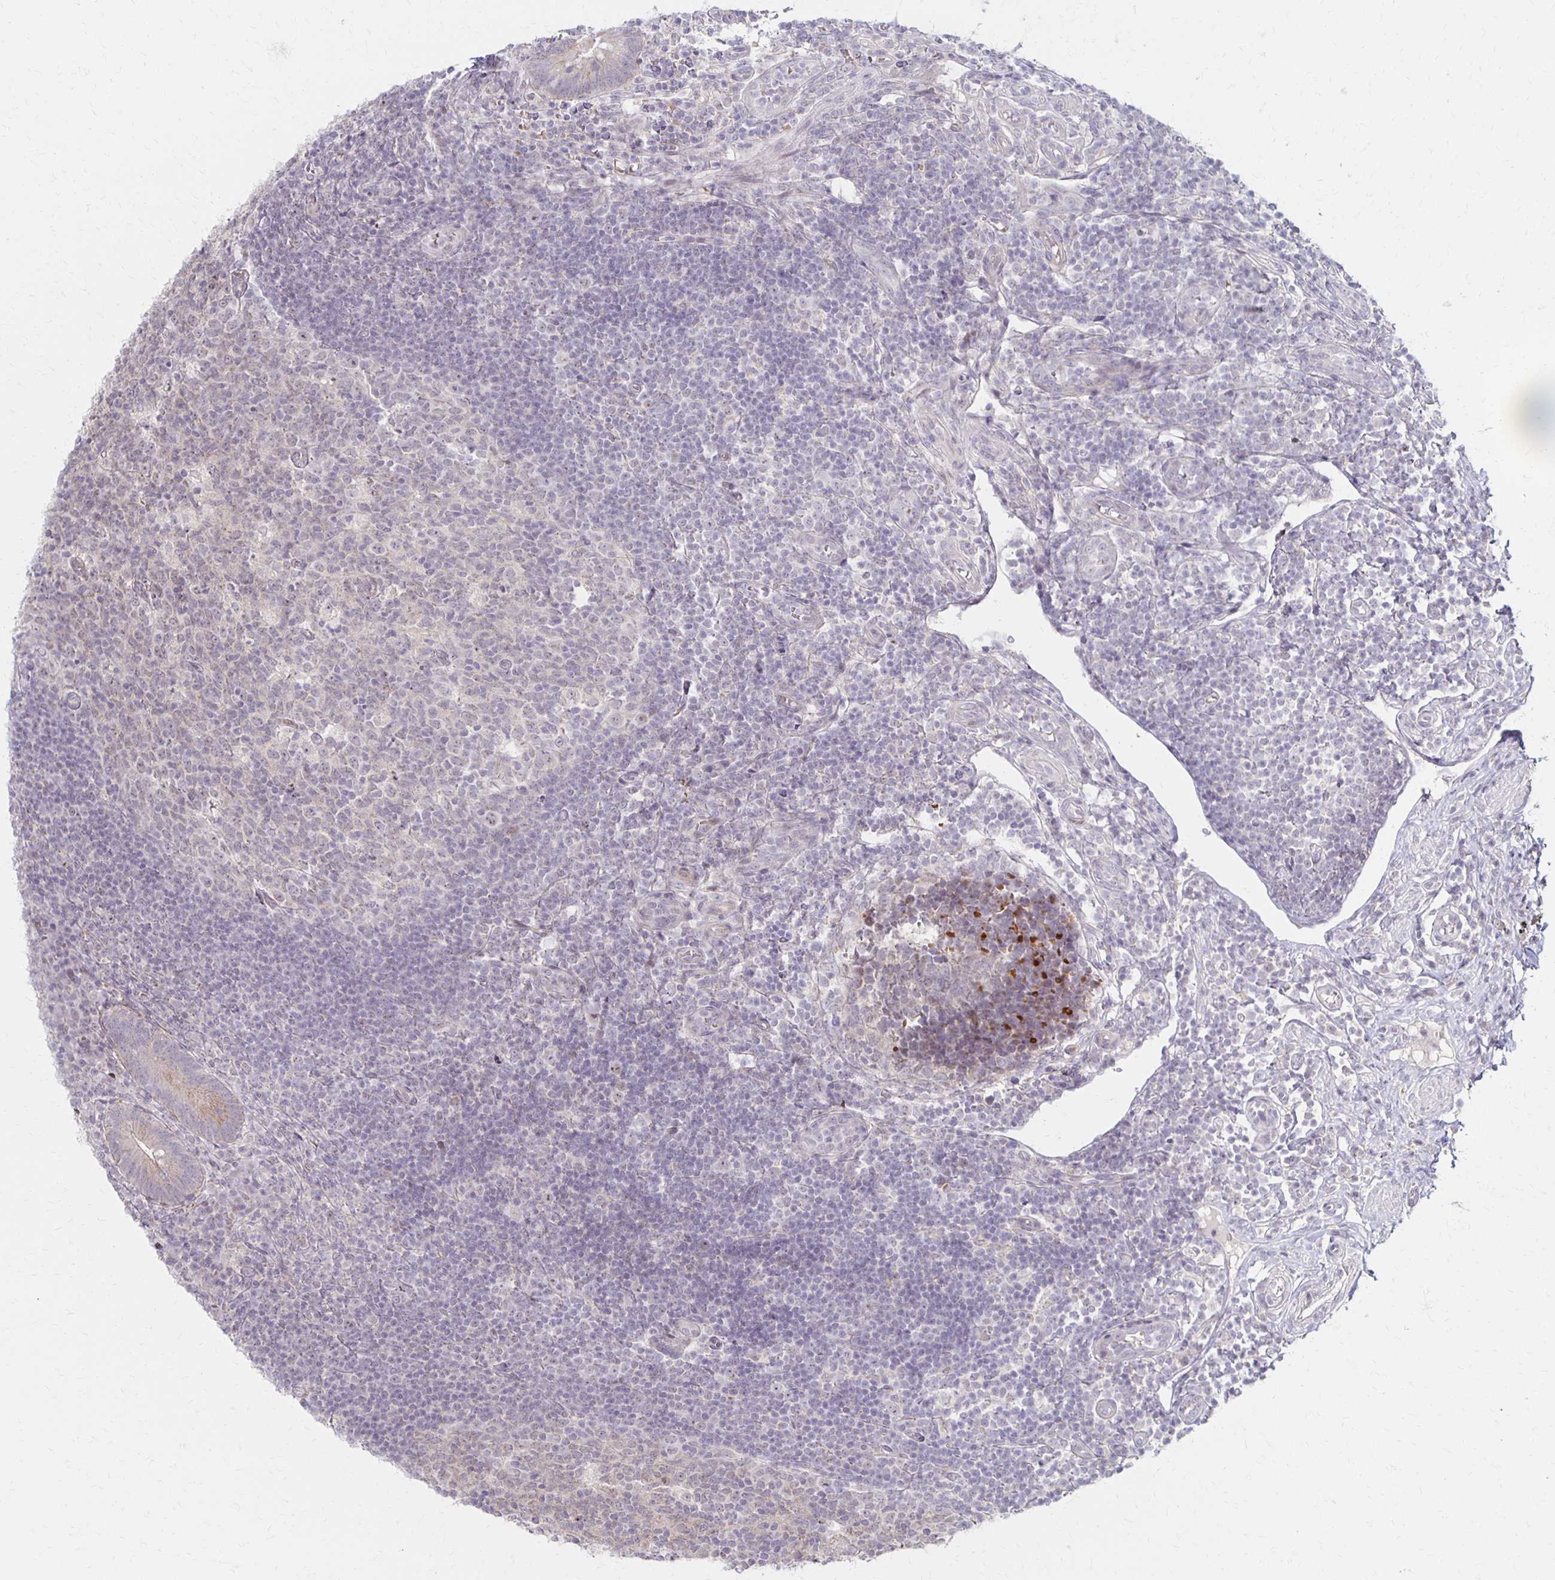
{"staining": {"intensity": "weak", "quantity": "<25%", "location": "cytoplasmic/membranous"}, "tissue": "appendix", "cell_type": "Glandular cells", "image_type": "normal", "snomed": [{"axis": "morphology", "description": "Normal tissue, NOS"}, {"axis": "topography", "description": "Appendix"}], "caption": "There is no significant positivity in glandular cells of appendix. The staining is performed using DAB brown chromogen with nuclei counter-stained in using hematoxylin.", "gene": "DAGLA", "patient": {"sex": "male", "age": 18}}